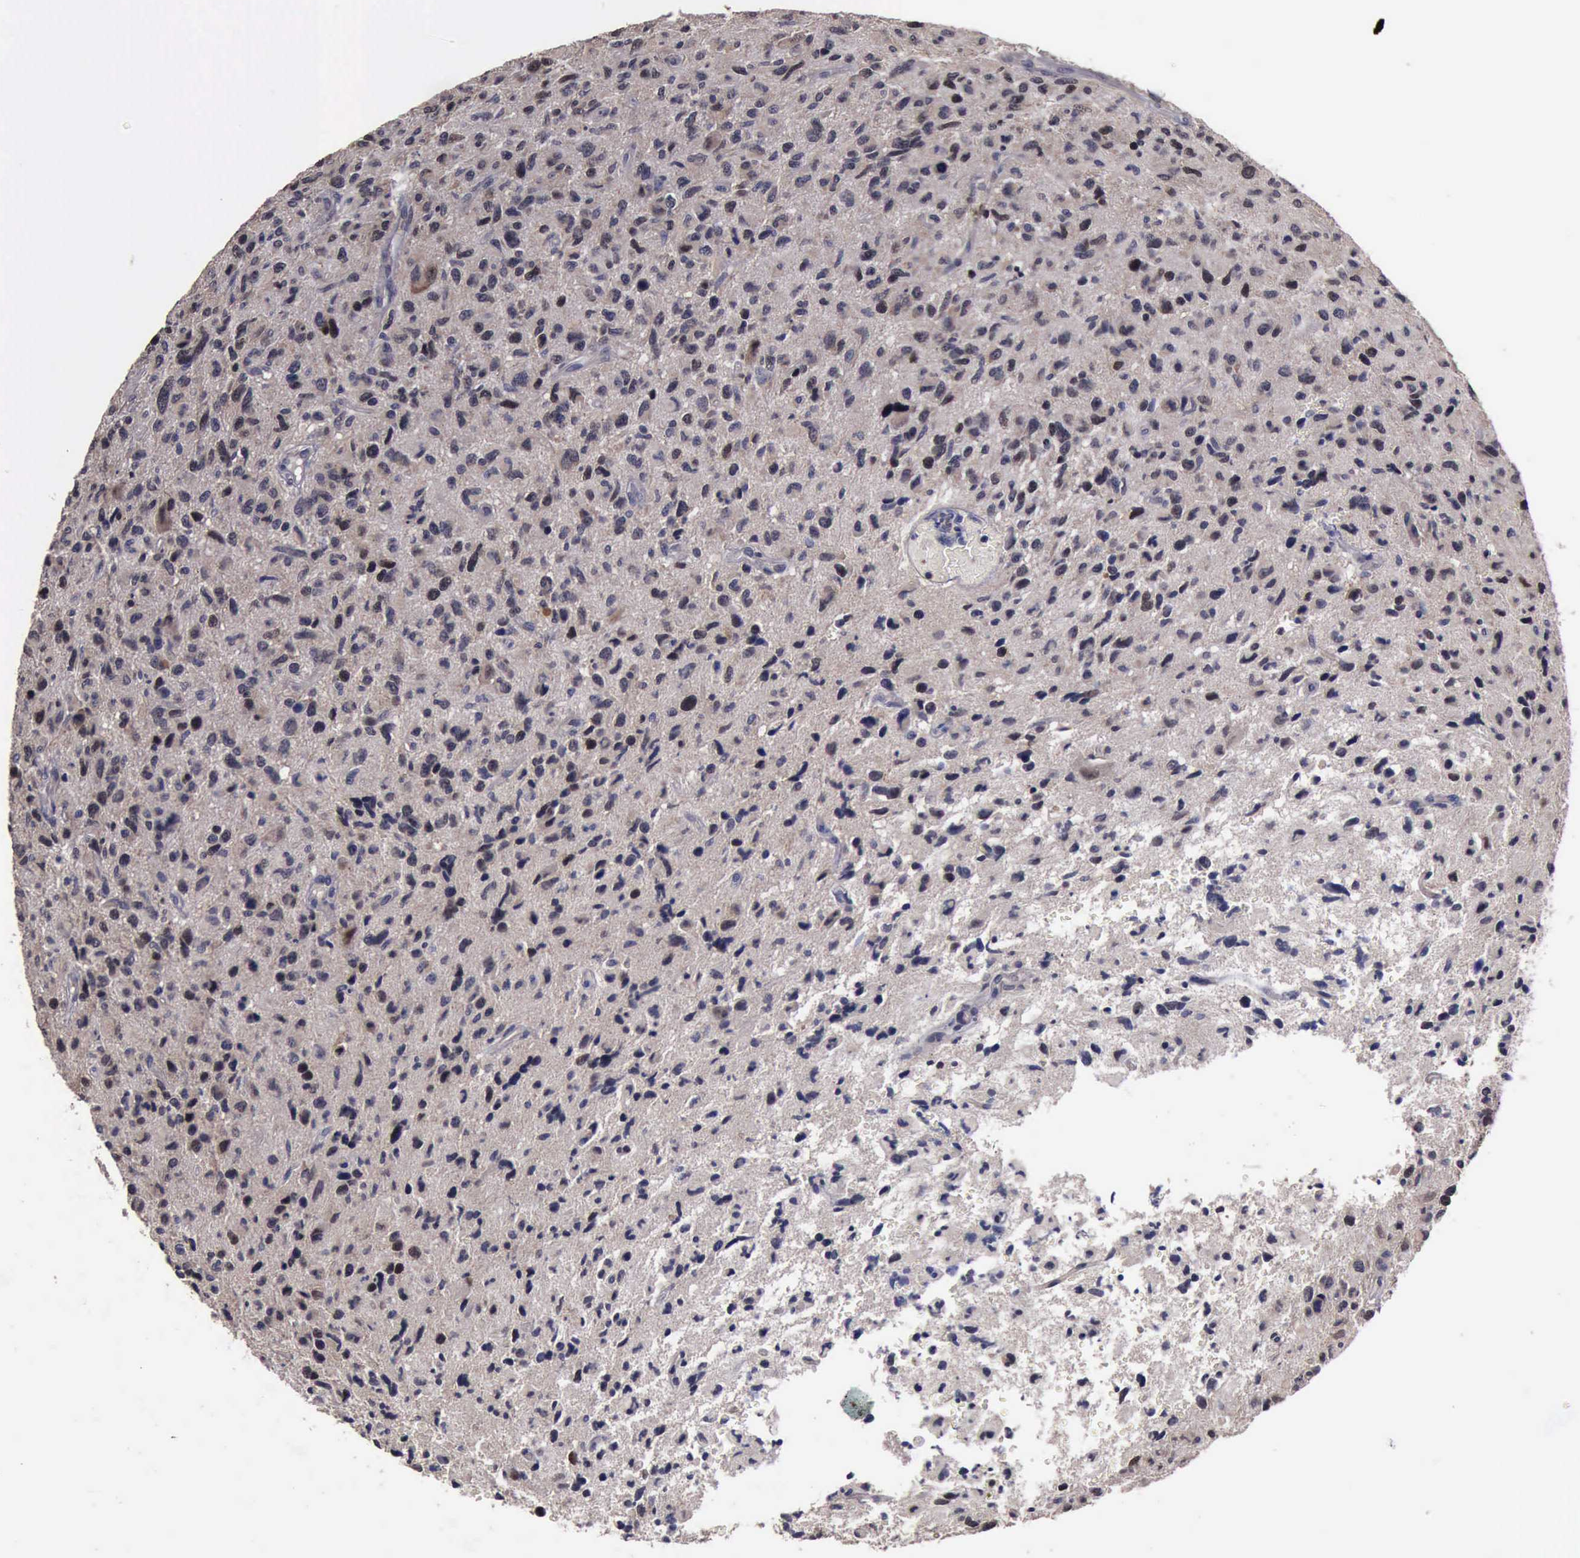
{"staining": {"intensity": "moderate", "quantity": "<25%", "location": "cytoplasmic/membranous"}, "tissue": "glioma", "cell_type": "Tumor cells", "image_type": "cancer", "snomed": [{"axis": "morphology", "description": "Glioma, malignant, High grade"}, {"axis": "topography", "description": "Brain"}], "caption": "Brown immunohistochemical staining in human malignant high-grade glioma shows moderate cytoplasmic/membranous staining in approximately <25% of tumor cells.", "gene": "CRKL", "patient": {"sex": "female", "age": 60}}